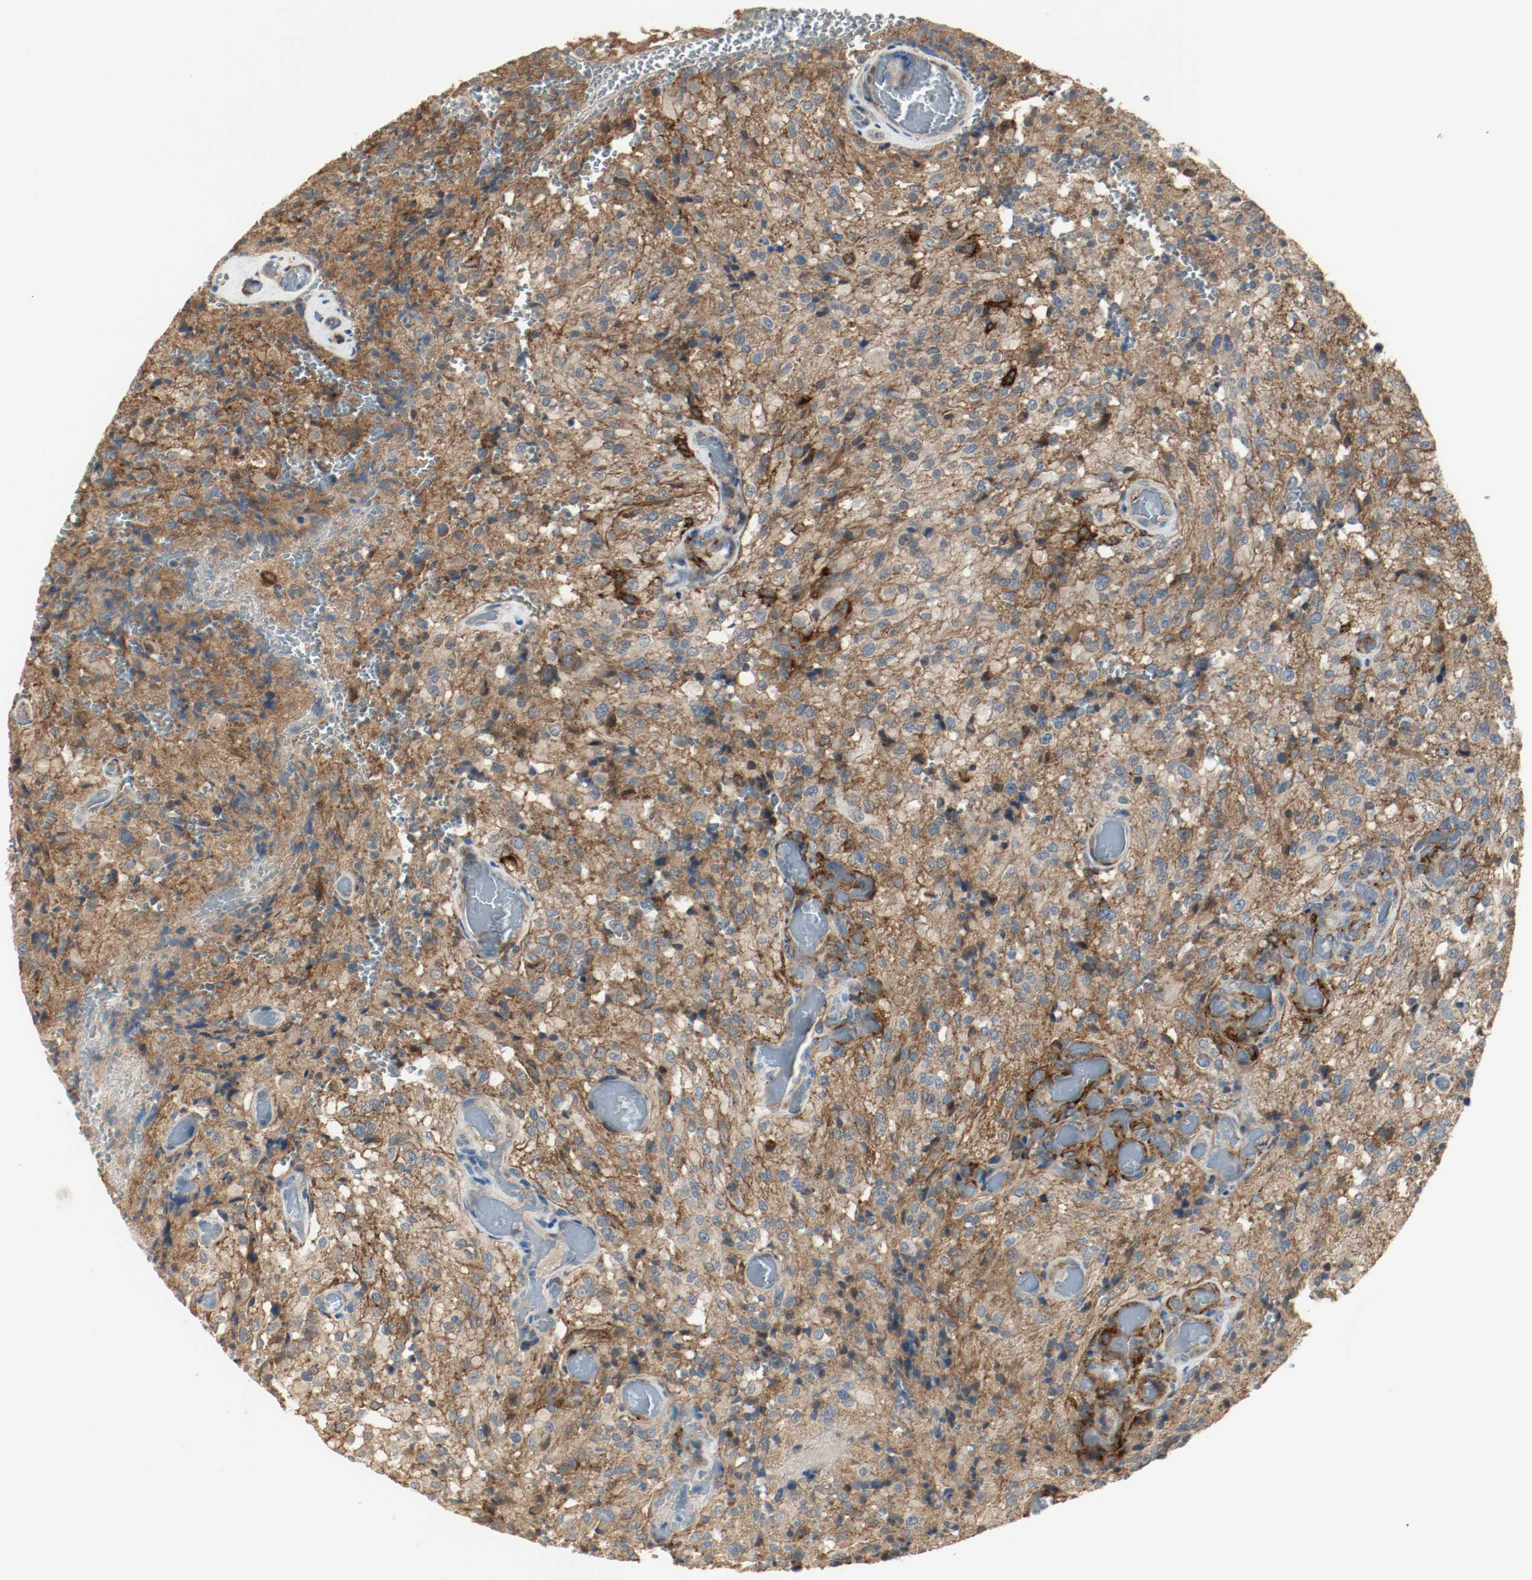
{"staining": {"intensity": "moderate", "quantity": ">75%", "location": "cytoplasmic/membranous"}, "tissue": "glioma", "cell_type": "Tumor cells", "image_type": "cancer", "snomed": [{"axis": "morphology", "description": "Normal tissue, NOS"}, {"axis": "morphology", "description": "Glioma, malignant, High grade"}, {"axis": "topography", "description": "Cerebral cortex"}], "caption": "About >75% of tumor cells in glioma exhibit moderate cytoplasmic/membranous protein expression as visualized by brown immunohistochemical staining.", "gene": "MELTF", "patient": {"sex": "male", "age": 56}}